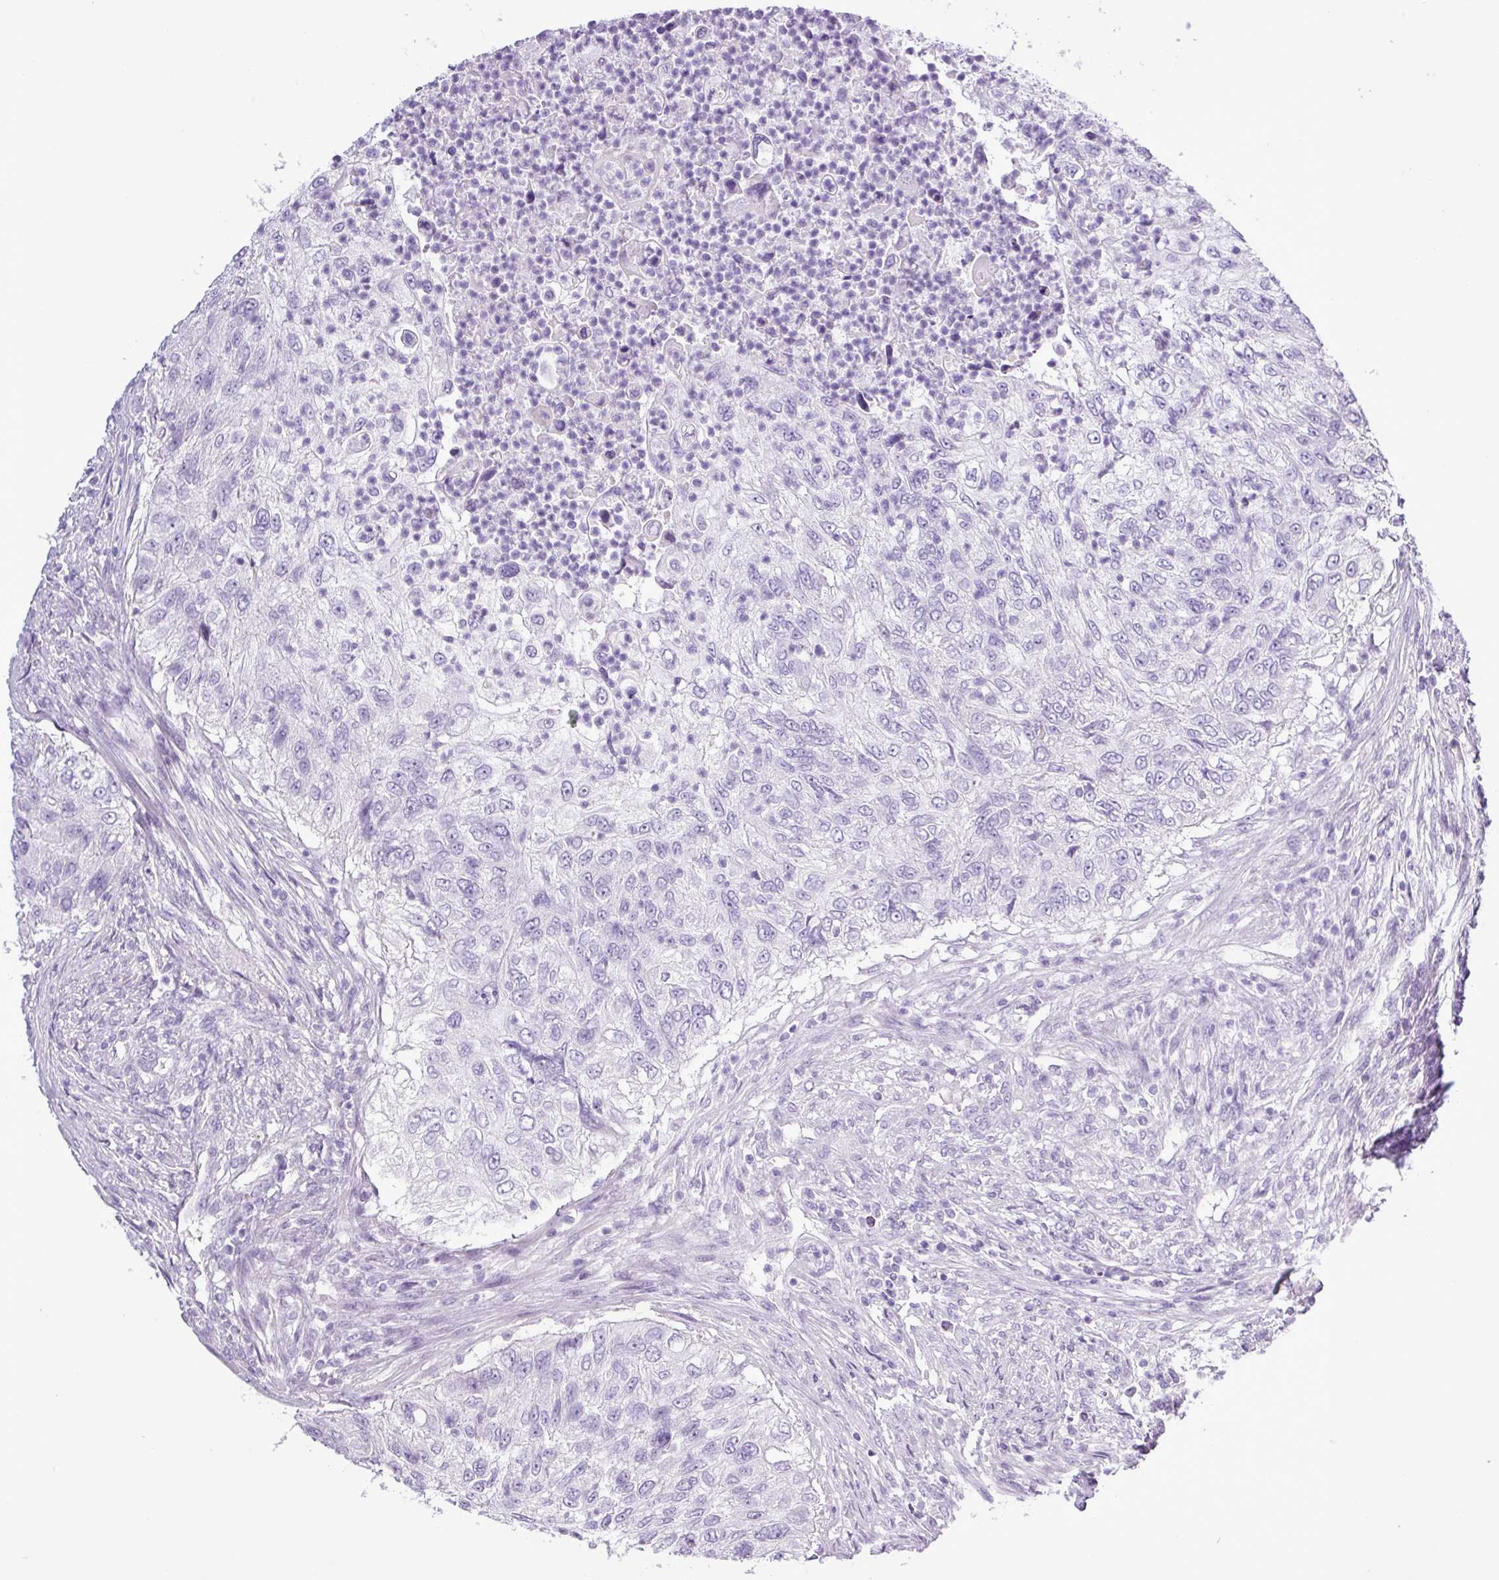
{"staining": {"intensity": "negative", "quantity": "none", "location": "none"}, "tissue": "urothelial cancer", "cell_type": "Tumor cells", "image_type": "cancer", "snomed": [{"axis": "morphology", "description": "Urothelial carcinoma, High grade"}, {"axis": "topography", "description": "Urinary bladder"}], "caption": "A histopathology image of human high-grade urothelial carcinoma is negative for staining in tumor cells.", "gene": "ALDH3A1", "patient": {"sex": "female", "age": 60}}